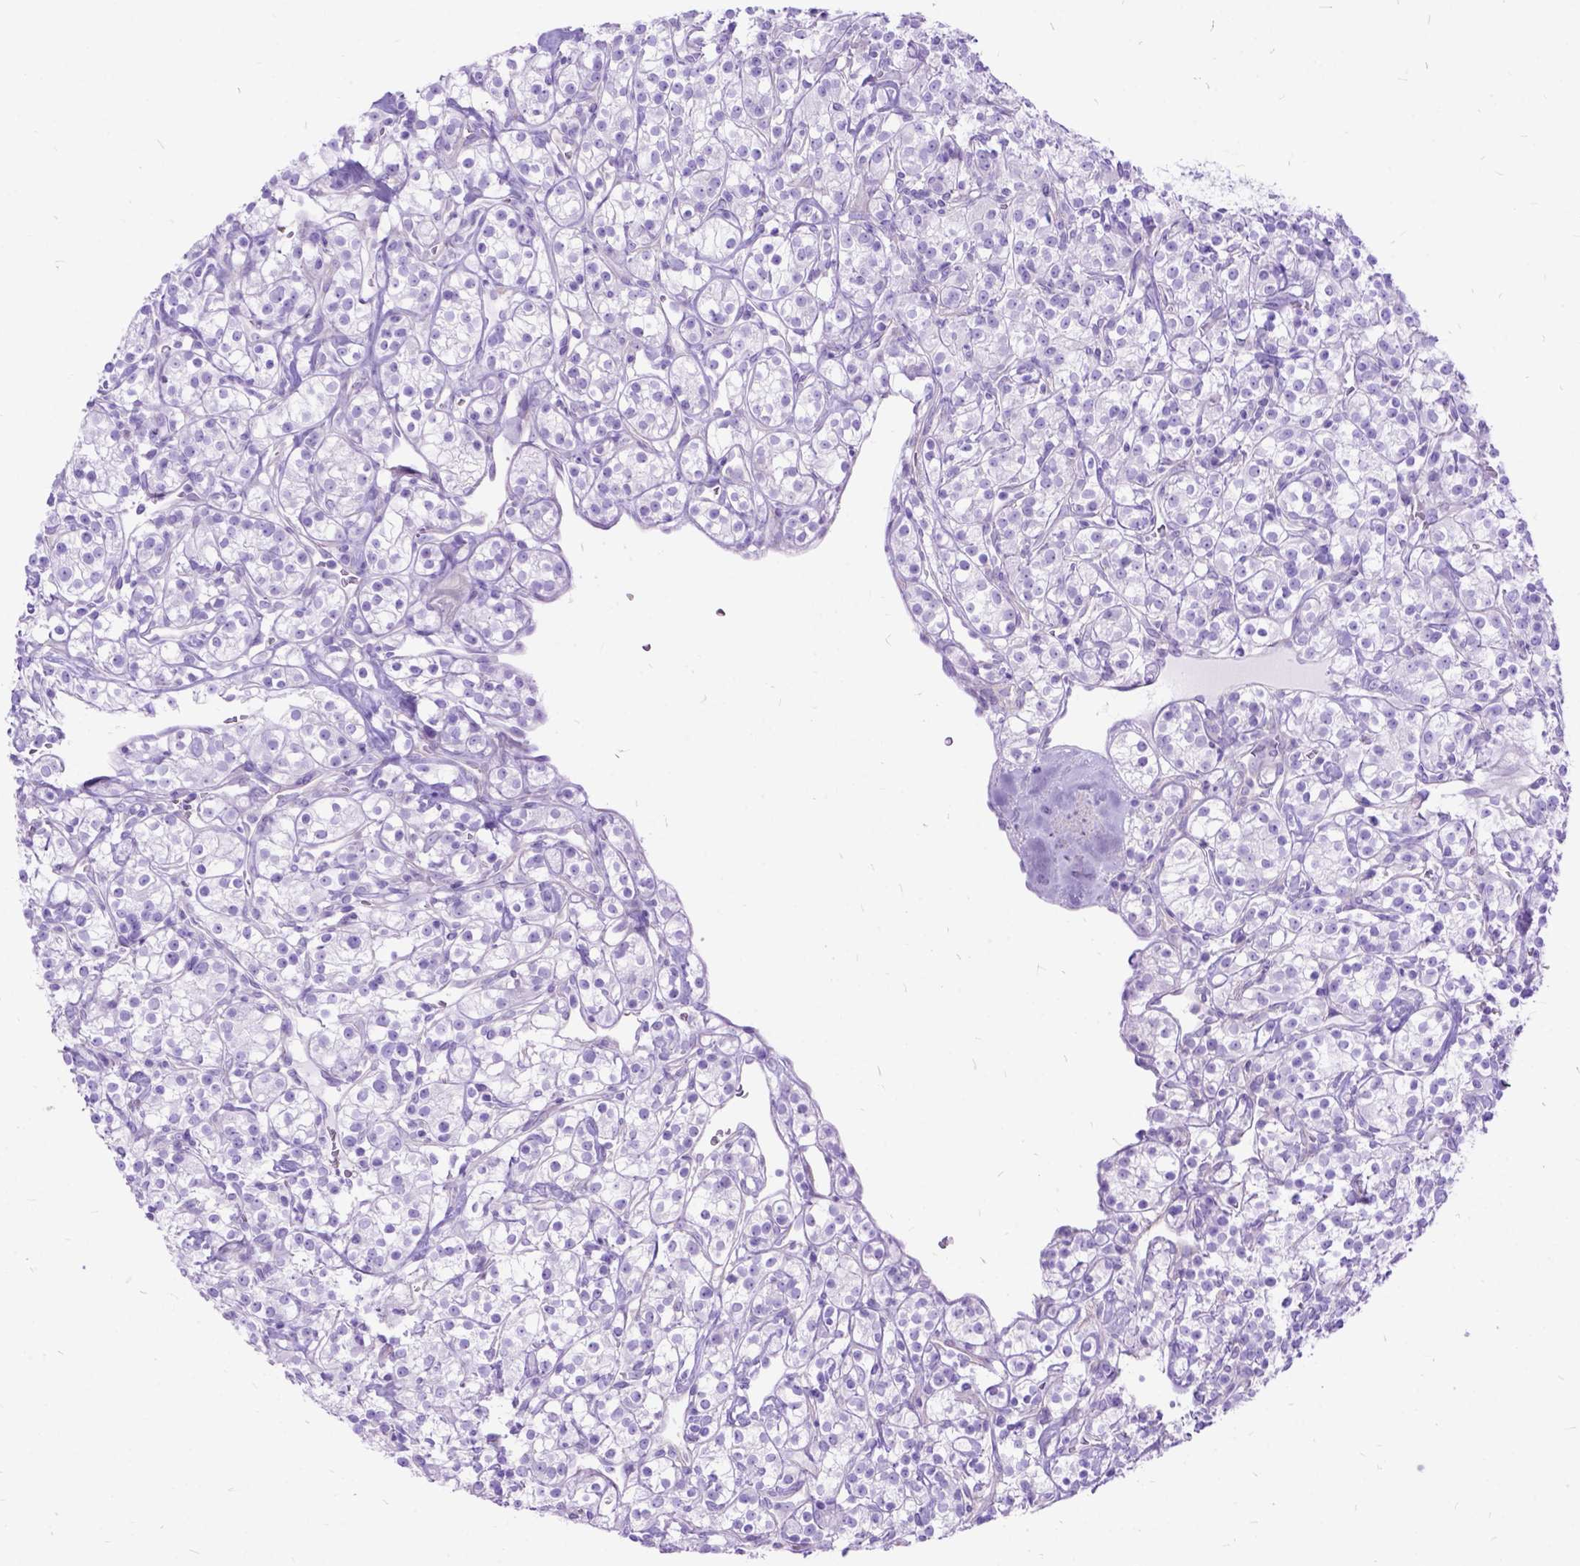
{"staining": {"intensity": "negative", "quantity": "none", "location": "none"}, "tissue": "renal cancer", "cell_type": "Tumor cells", "image_type": "cancer", "snomed": [{"axis": "morphology", "description": "Adenocarcinoma, NOS"}, {"axis": "topography", "description": "Kidney"}], "caption": "A photomicrograph of human renal adenocarcinoma is negative for staining in tumor cells.", "gene": "ARL9", "patient": {"sex": "male", "age": 77}}